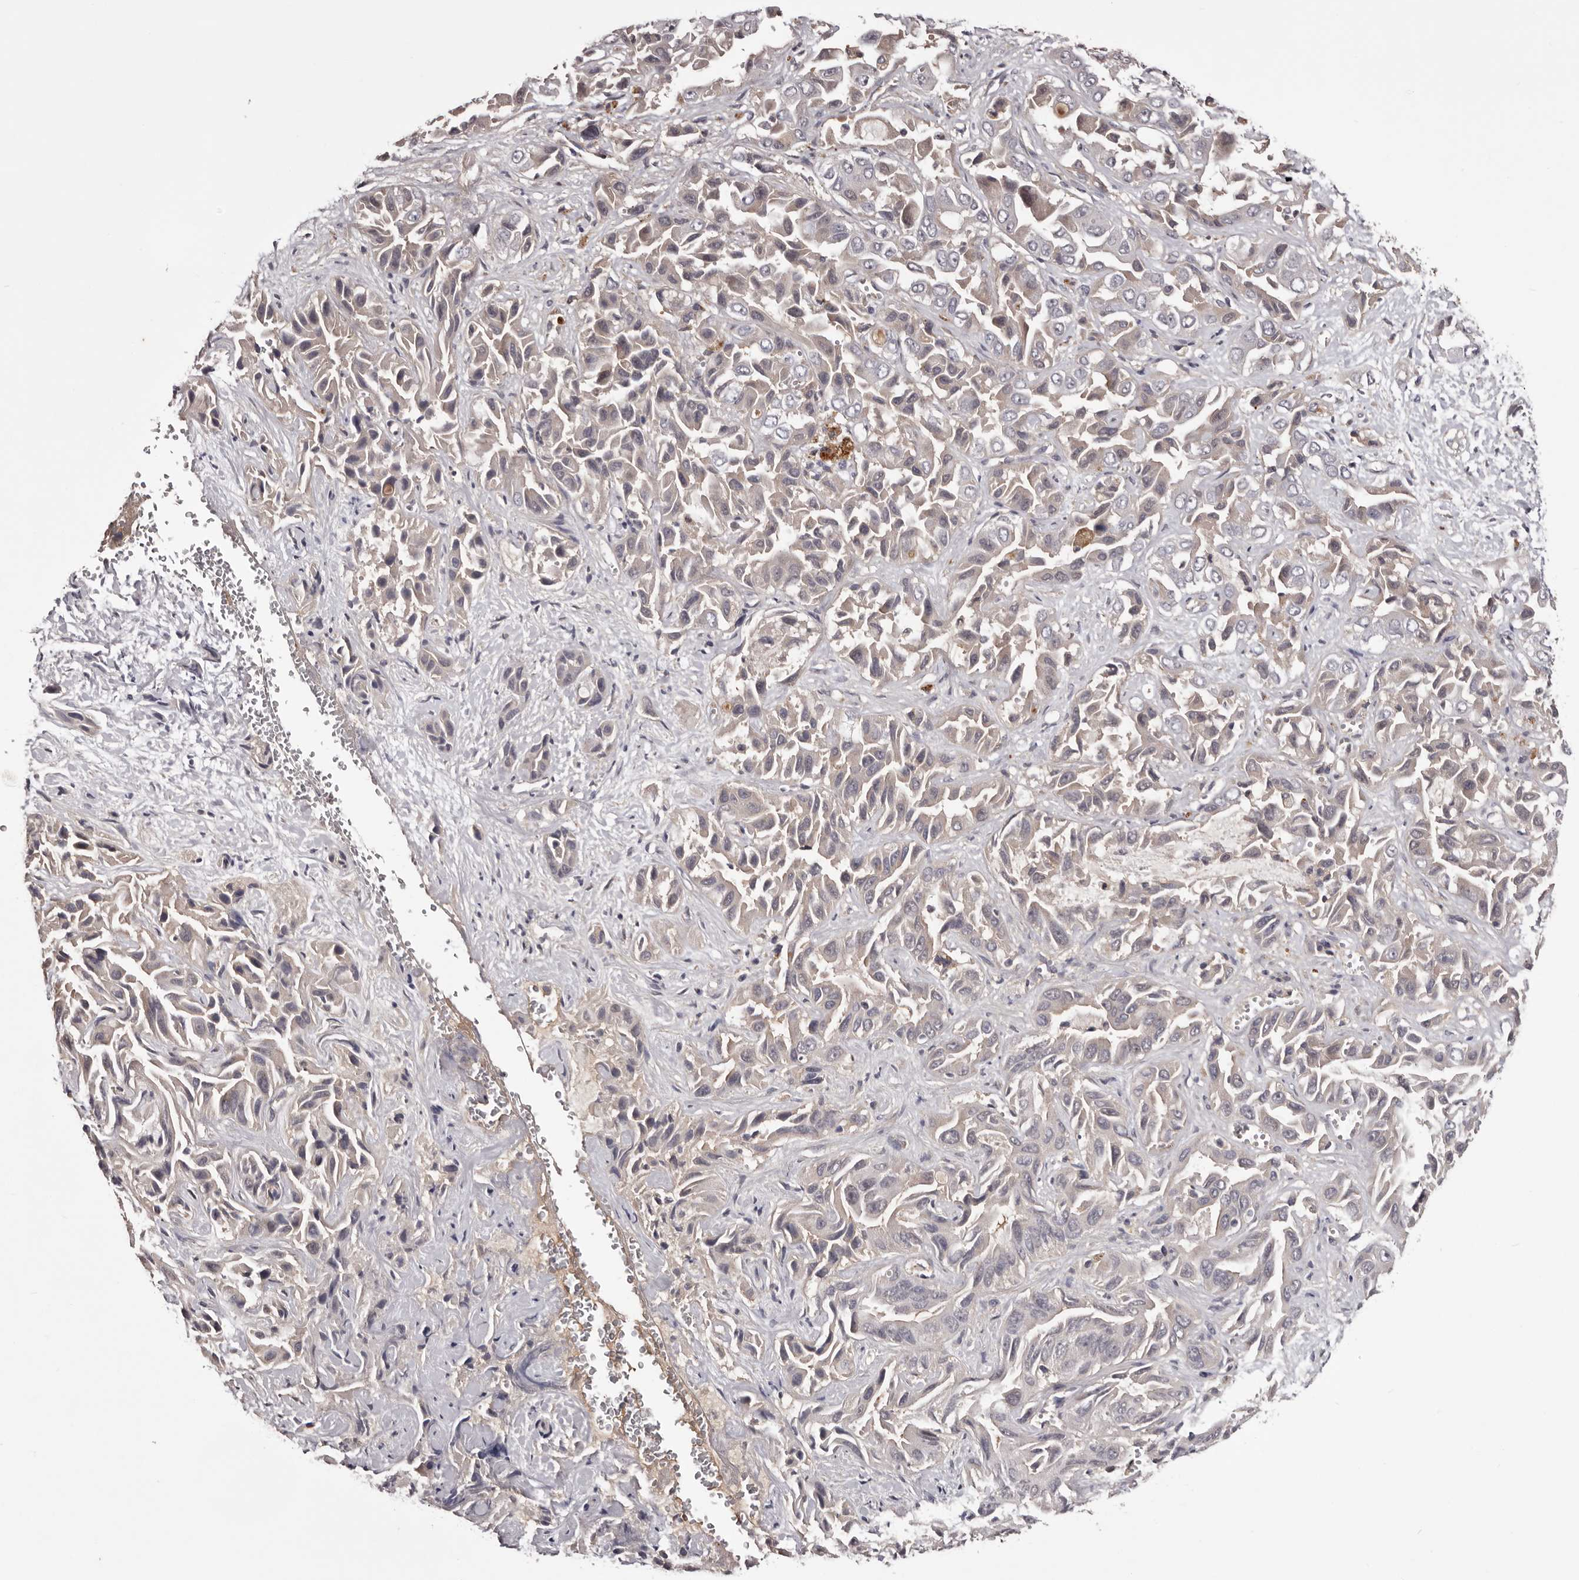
{"staining": {"intensity": "negative", "quantity": "none", "location": "none"}, "tissue": "liver cancer", "cell_type": "Tumor cells", "image_type": "cancer", "snomed": [{"axis": "morphology", "description": "Cholangiocarcinoma"}, {"axis": "topography", "description": "Liver"}], "caption": "A histopathology image of cholangiocarcinoma (liver) stained for a protein exhibits no brown staining in tumor cells. (Brightfield microscopy of DAB immunohistochemistry at high magnification).", "gene": "CYP1B1", "patient": {"sex": "female", "age": 52}}